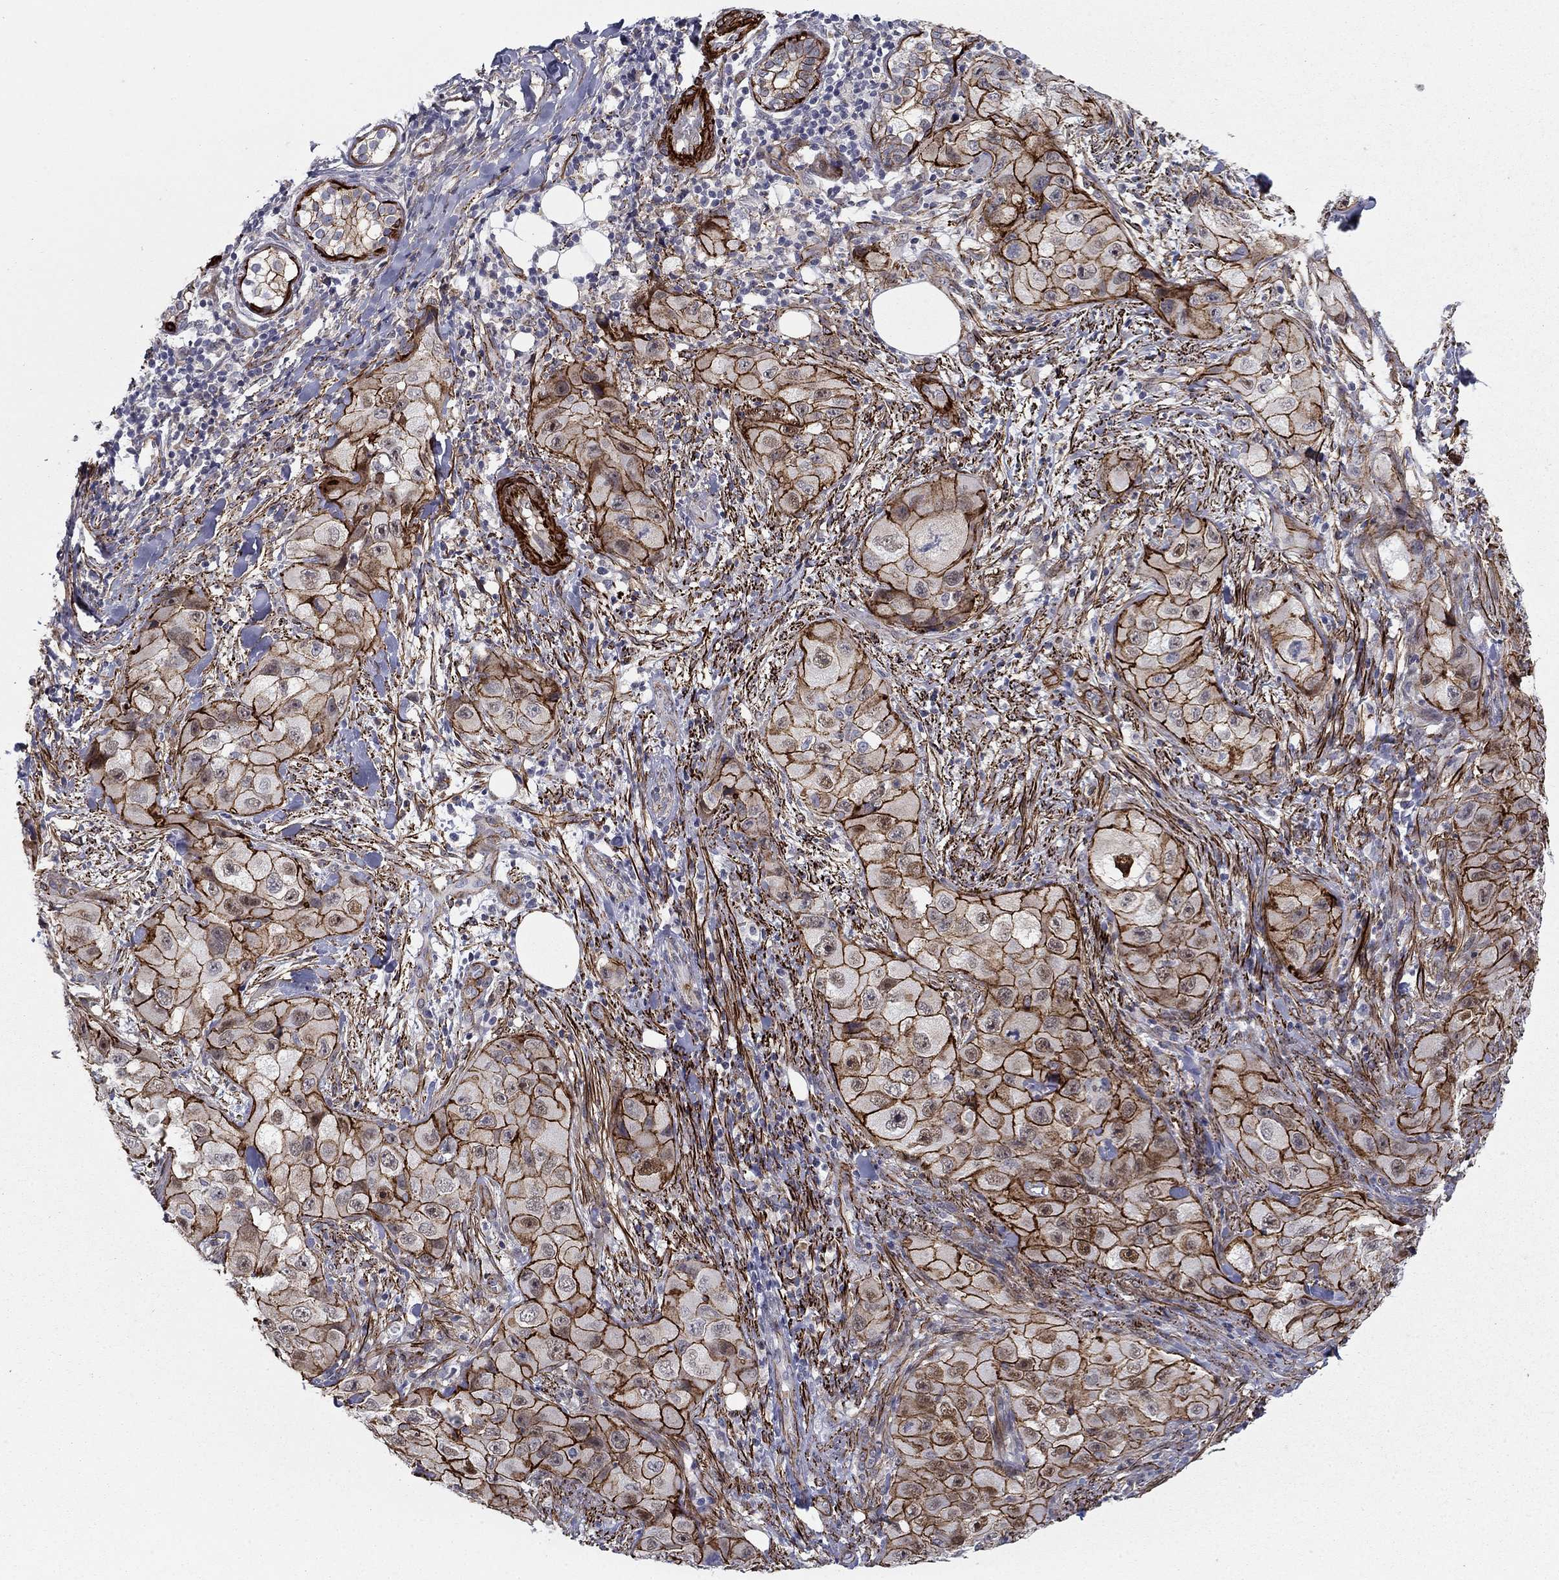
{"staining": {"intensity": "strong", "quantity": ">75%", "location": "cytoplasmic/membranous"}, "tissue": "skin cancer", "cell_type": "Tumor cells", "image_type": "cancer", "snomed": [{"axis": "morphology", "description": "Squamous cell carcinoma, NOS"}, {"axis": "topography", "description": "Skin"}, {"axis": "topography", "description": "Subcutis"}], "caption": "Skin squamous cell carcinoma stained for a protein exhibits strong cytoplasmic/membranous positivity in tumor cells. The protein of interest is stained brown, and the nuclei are stained in blue (DAB (3,3'-diaminobenzidine) IHC with brightfield microscopy, high magnification).", "gene": "KRBA1", "patient": {"sex": "male", "age": 73}}